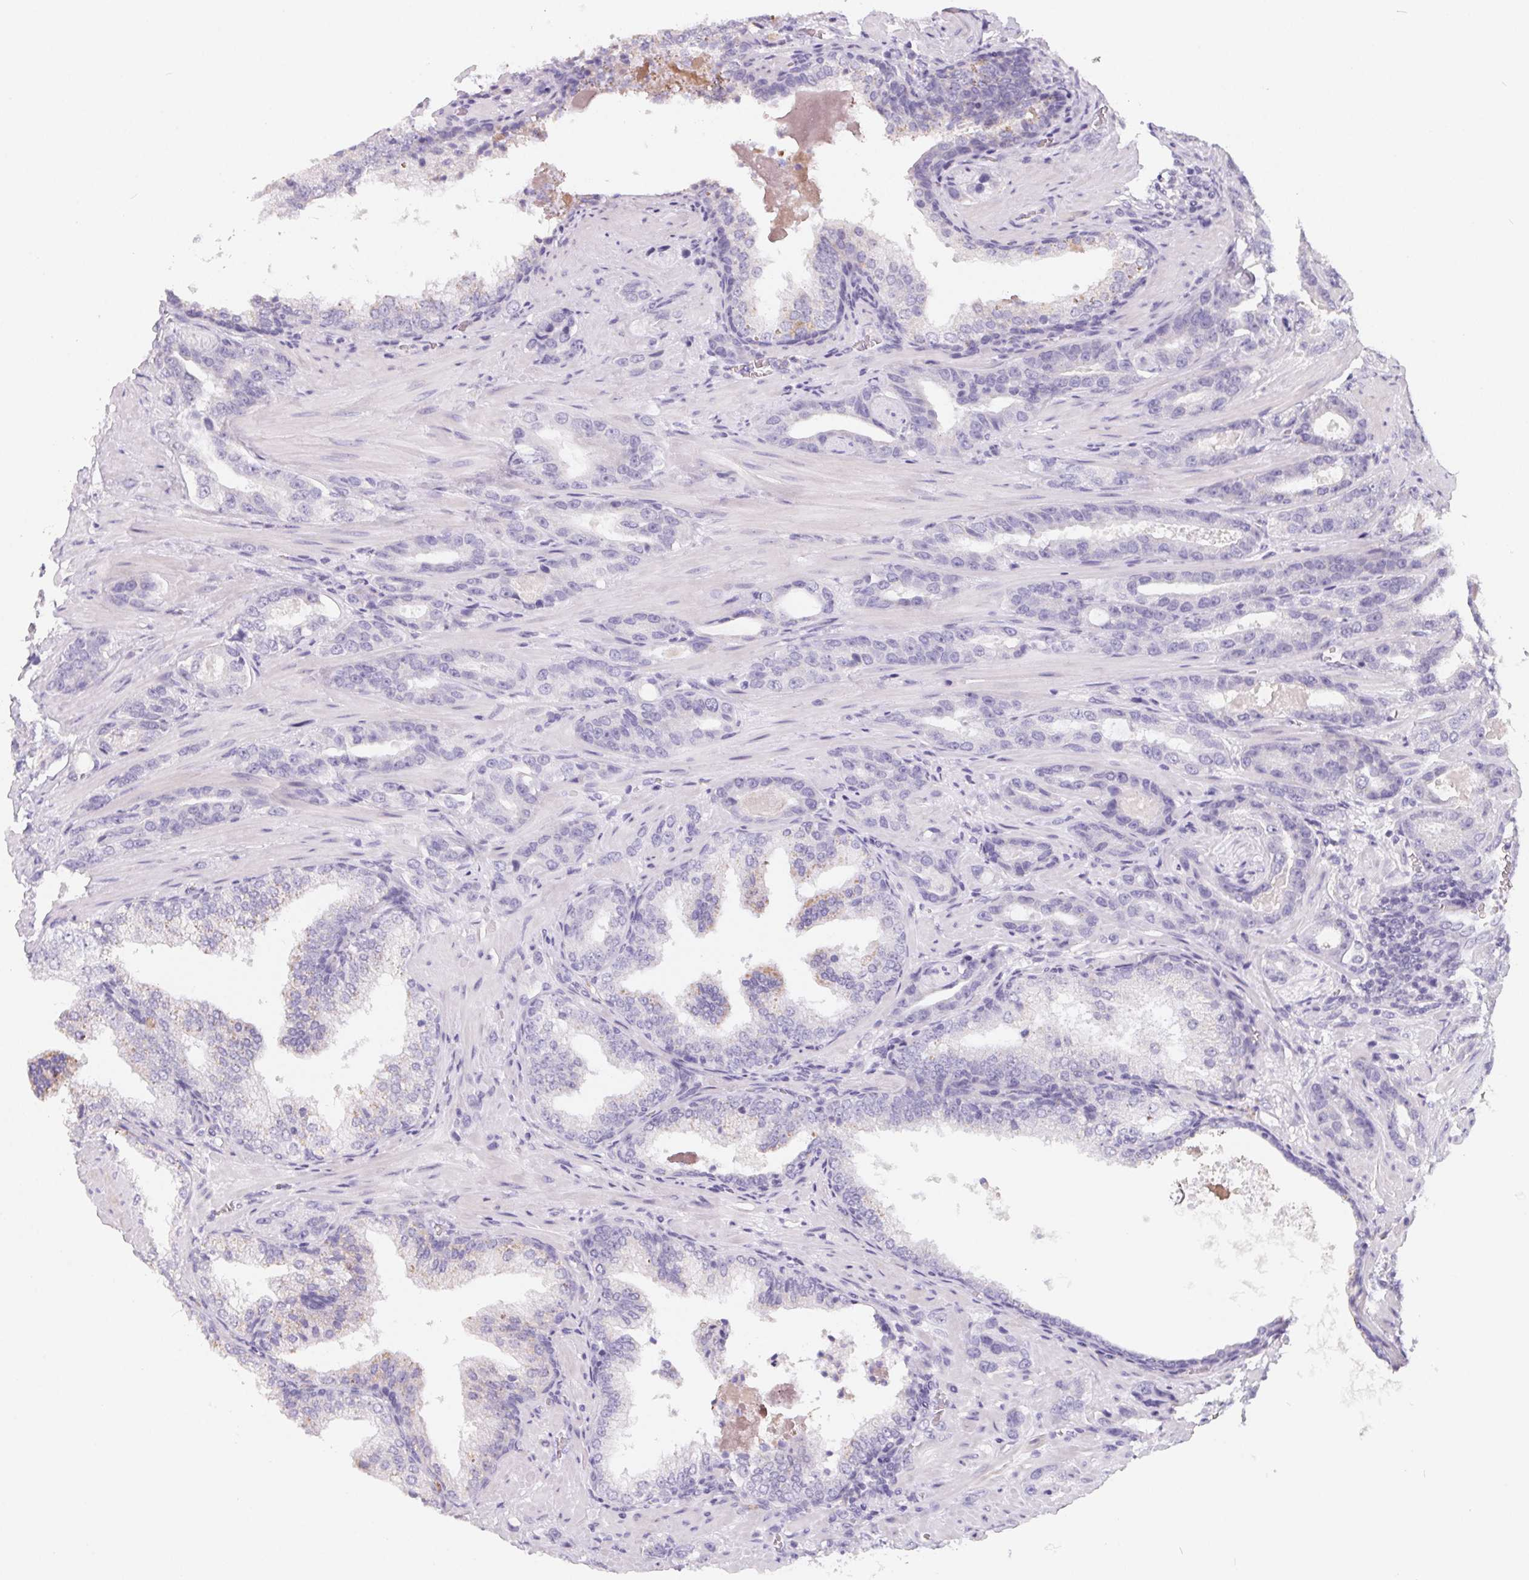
{"staining": {"intensity": "negative", "quantity": "none", "location": "none"}, "tissue": "prostate cancer", "cell_type": "Tumor cells", "image_type": "cancer", "snomed": [{"axis": "morphology", "description": "Adenocarcinoma, High grade"}, {"axis": "topography", "description": "Prostate"}], "caption": "DAB immunohistochemical staining of adenocarcinoma (high-grade) (prostate) shows no significant staining in tumor cells.", "gene": "FDX1", "patient": {"sex": "male", "age": 65}}